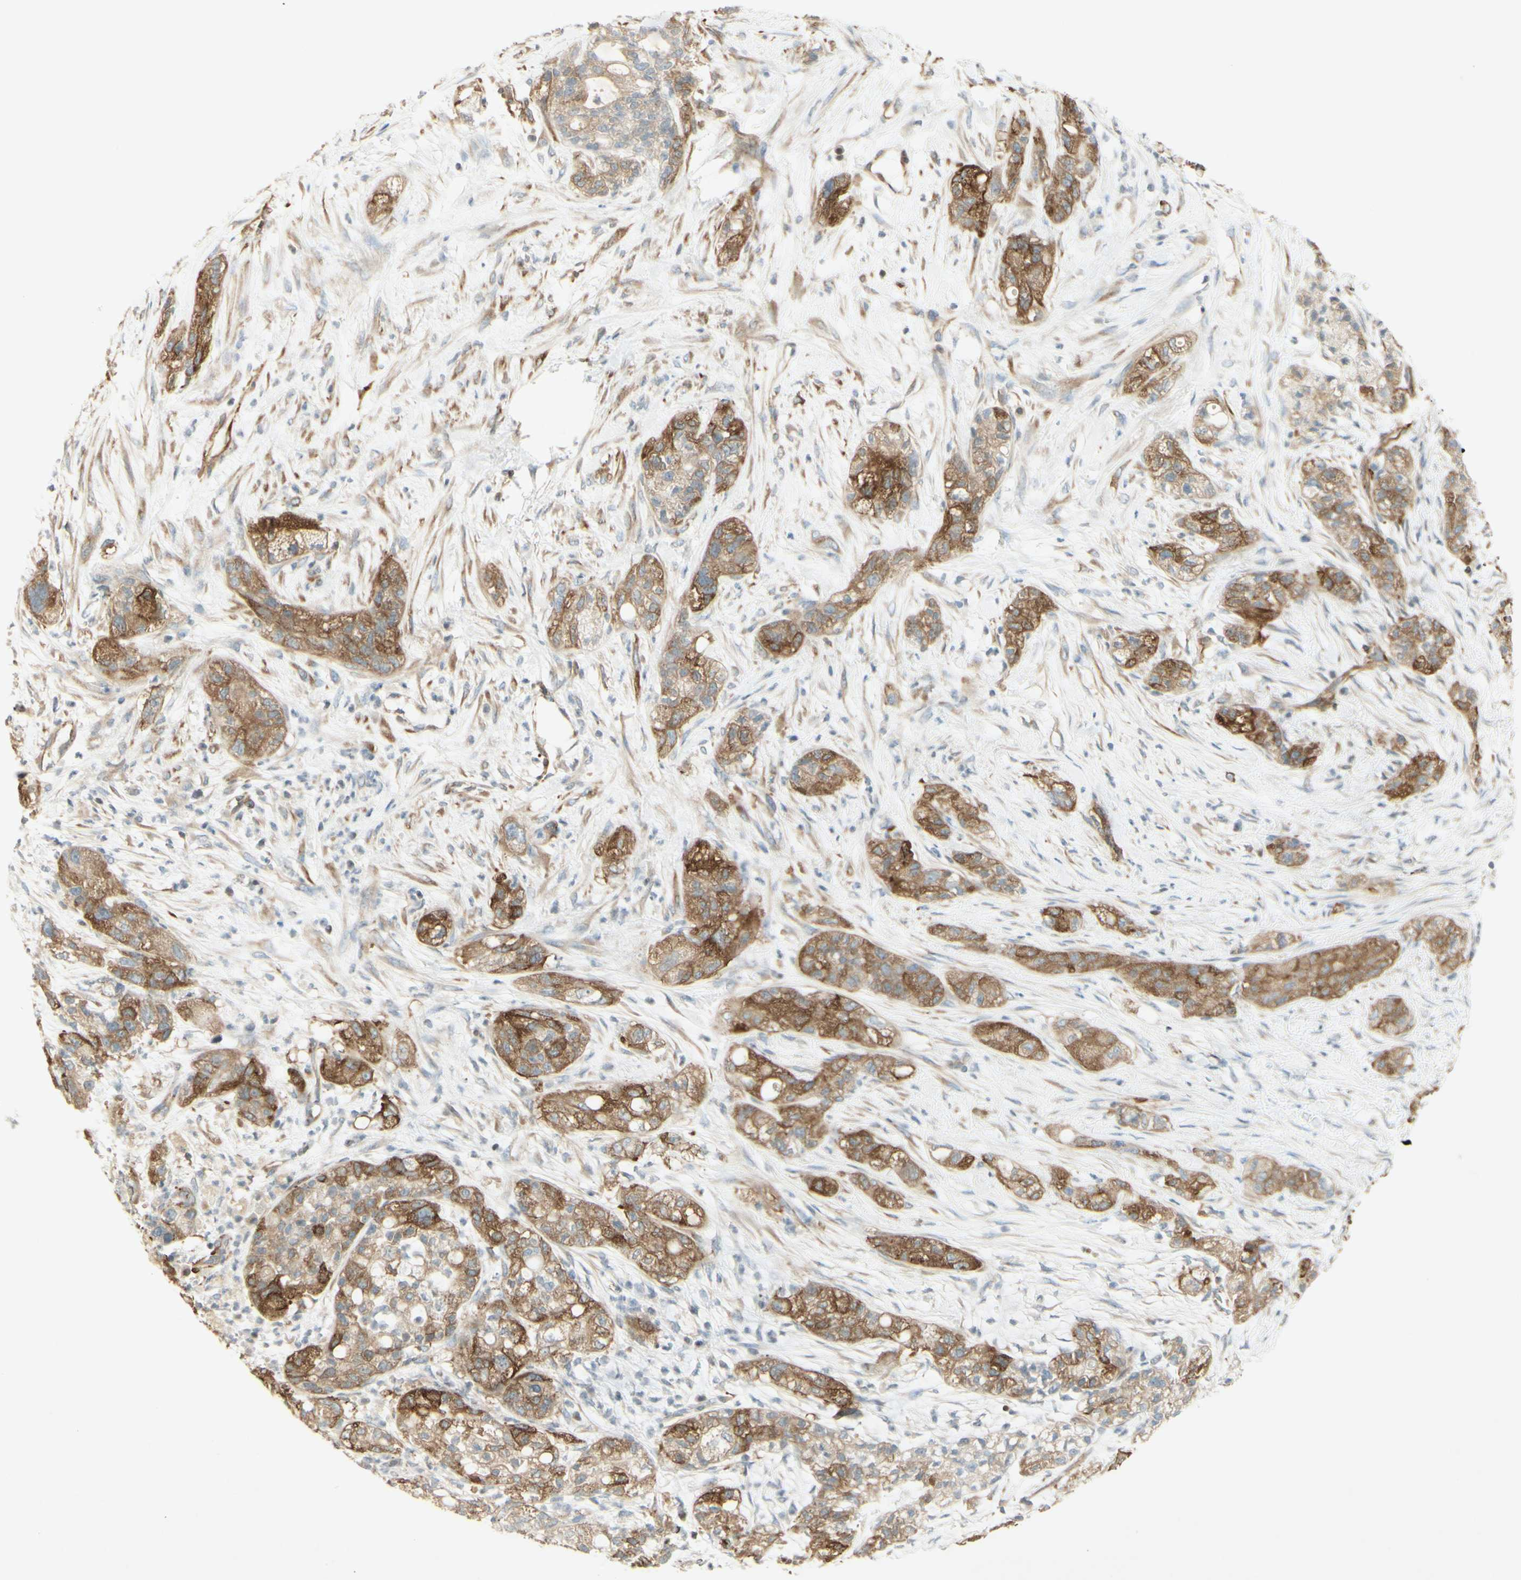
{"staining": {"intensity": "moderate", "quantity": ">75%", "location": "cytoplasmic/membranous"}, "tissue": "pancreatic cancer", "cell_type": "Tumor cells", "image_type": "cancer", "snomed": [{"axis": "morphology", "description": "Adenocarcinoma, NOS"}, {"axis": "topography", "description": "Pancreas"}], "caption": "Adenocarcinoma (pancreatic) stained for a protein demonstrates moderate cytoplasmic/membranous positivity in tumor cells.", "gene": "MAP1B", "patient": {"sex": "female", "age": 78}}